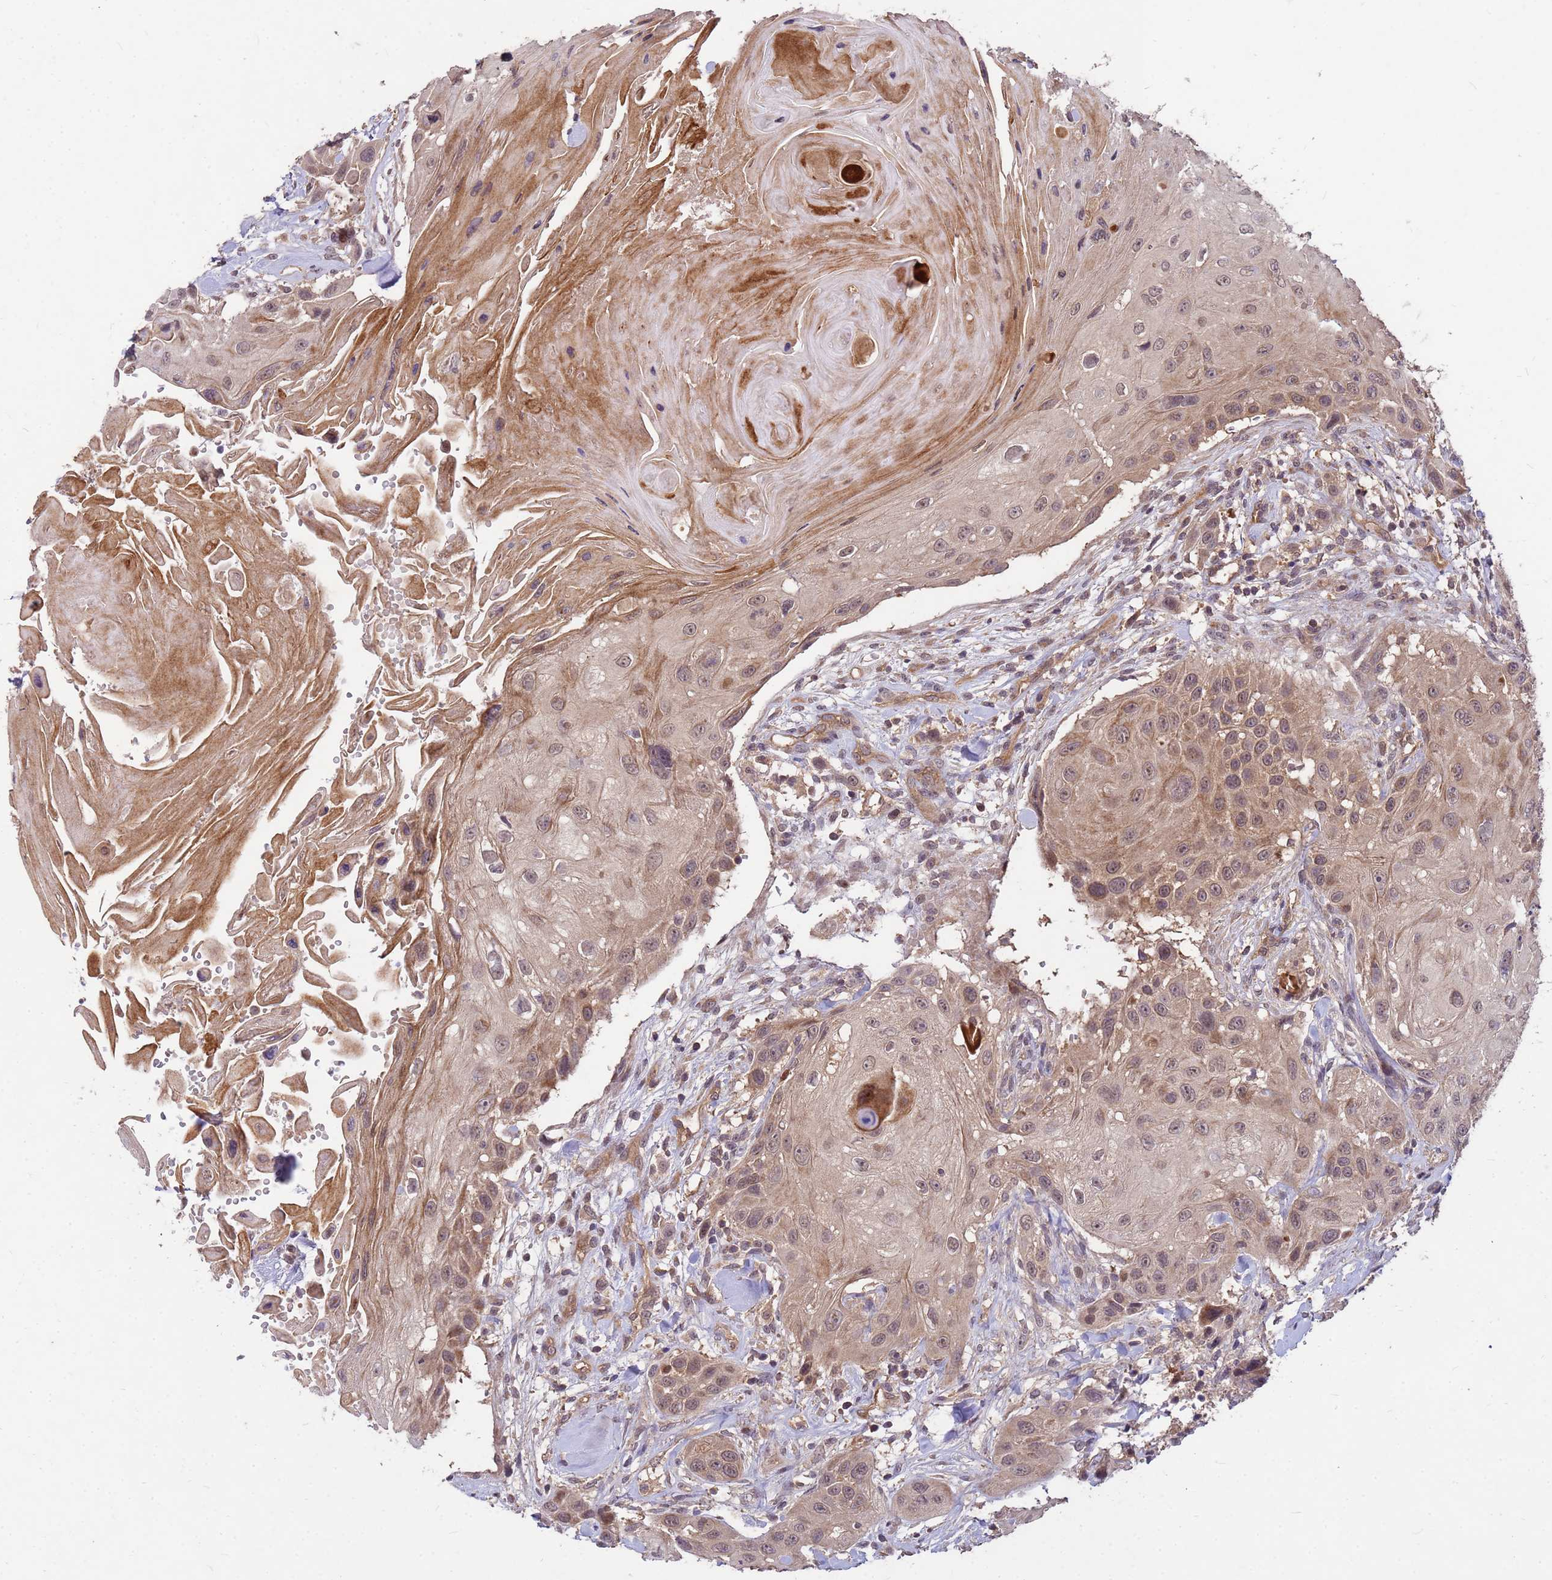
{"staining": {"intensity": "weak", "quantity": ">75%", "location": "cytoplasmic/membranous,nuclear"}, "tissue": "head and neck cancer", "cell_type": "Tumor cells", "image_type": "cancer", "snomed": [{"axis": "morphology", "description": "Squamous cell carcinoma, NOS"}, {"axis": "topography", "description": "Head-Neck"}], "caption": "Head and neck squamous cell carcinoma stained with a brown dye demonstrates weak cytoplasmic/membranous and nuclear positive positivity in about >75% of tumor cells.", "gene": "PPP2CB", "patient": {"sex": "male", "age": 81}}